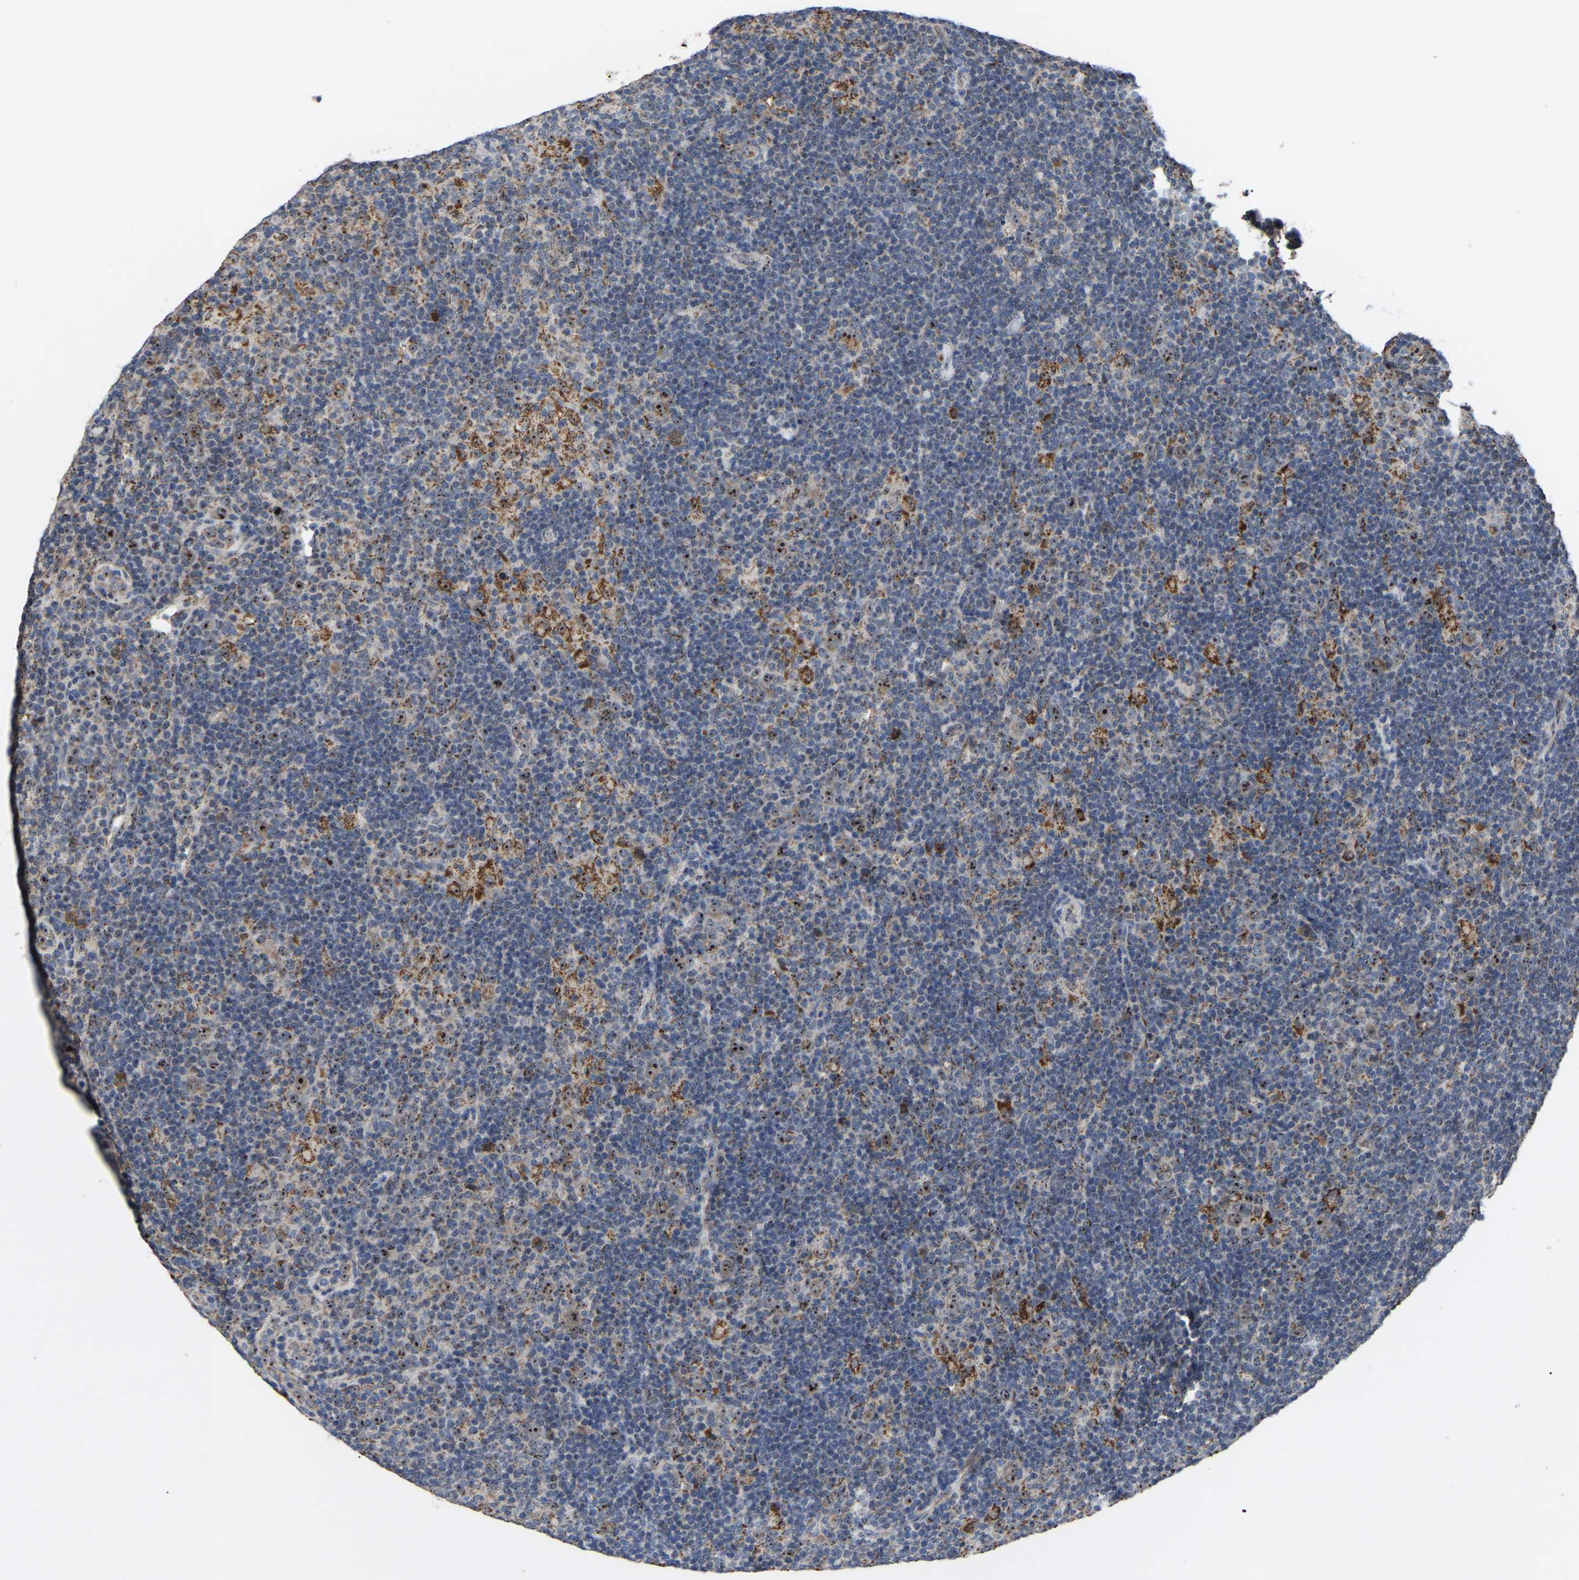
{"staining": {"intensity": "strong", "quantity": ">75%", "location": "cytoplasmic/membranous,nuclear"}, "tissue": "lymphoma", "cell_type": "Tumor cells", "image_type": "cancer", "snomed": [{"axis": "morphology", "description": "Hodgkin's disease, NOS"}, {"axis": "topography", "description": "Lymph node"}], "caption": "Immunohistochemistry (IHC) staining of lymphoma, which displays high levels of strong cytoplasmic/membranous and nuclear staining in approximately >75% of tumor cells indicating strong cytoplasmic/membranous and nuclear protein expression. The staining was performed using DAB (brown) for protein detection and nuclei were counterstained in hematoxylin (blue).", "gene": "NOP53", "patient": {"sex": "female", "age": 57}}